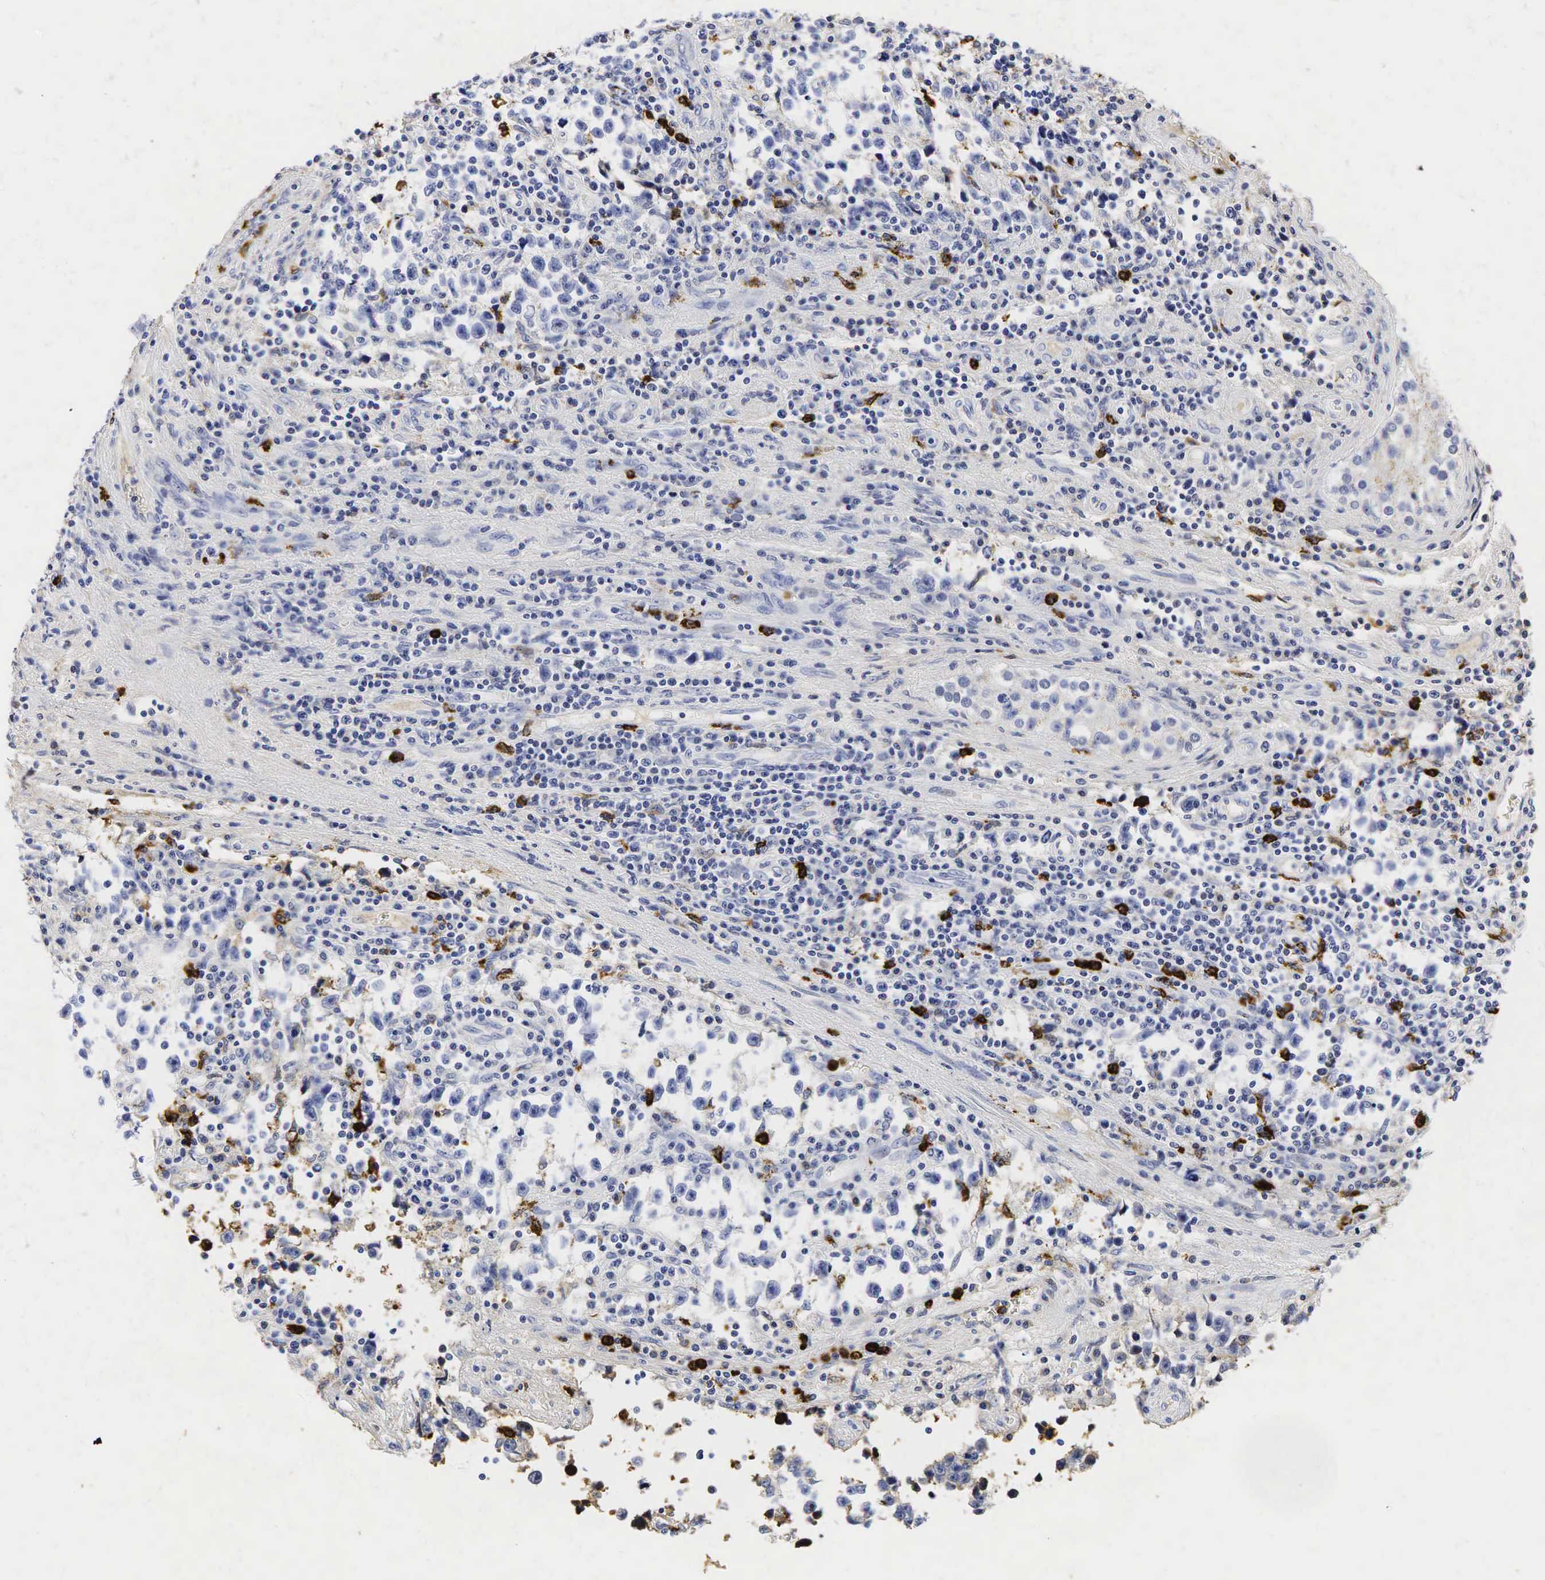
{"staining": {"intensity": "negative", "quantity": "none", "location": "none"}, "tissue": "testis cancer", "cell_type": "Tumor cells", "image_type": "cancer", "snomed": [{"axis": "morphology", "description": "Seminoma, NOS"}, {"axis": "topography", "description": "Testis"}], "caption": "Immunohistochemistry of human testis seminoma demonstrates no staining in tumor cells.", "gene": "LYZ", "patient": {"sex": "male", "age": 38}}